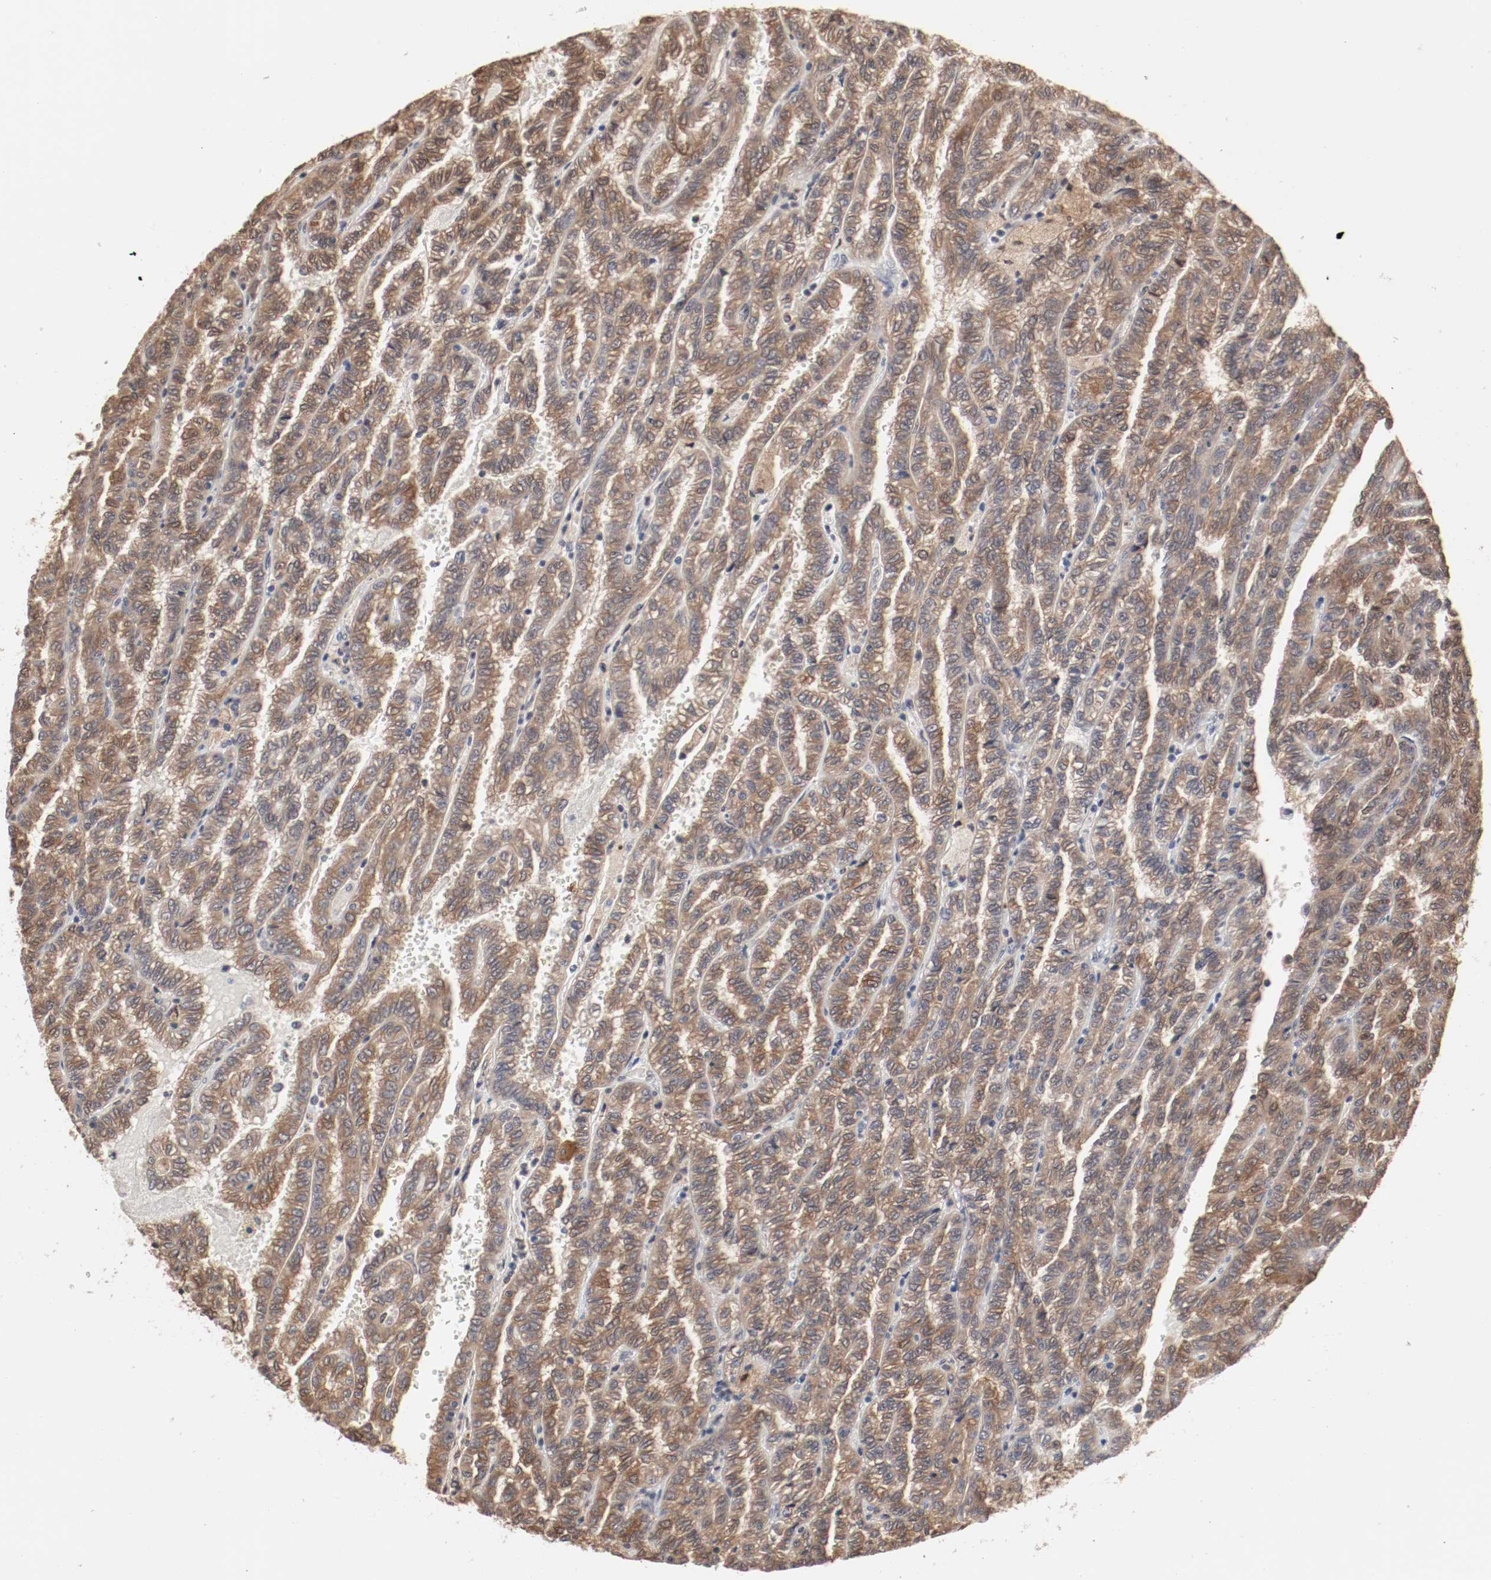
{"staining": {"intensity": "moderate", "quantity": ">75%", "location": "cytoplasmic/membranous"}, "tissue": "renal cancer", "cell_type": "Tumor cells", "image_type": "cancer", "snomed": [{"axis": "morphology", "description": "Inflammation, NOS"}, {"axis": "morphology", "description": "Adenocarcinoma, NOS"}, {"axis": "topography", "description": "Kidney"}], "caption": "Protein expression by IHC displays moderate cytoplasmic/membranous expression in about >75% of tumor cells in renal cancer. The staining was performed using DAB (3,3'-diaminobenzidine) to visualize the protein expression in brown, while the nuclei were stained in blue with hematoxylin (Magnification: 20x).", "gene": "WASL", "patient": {"sex": "male", "age": 68}}